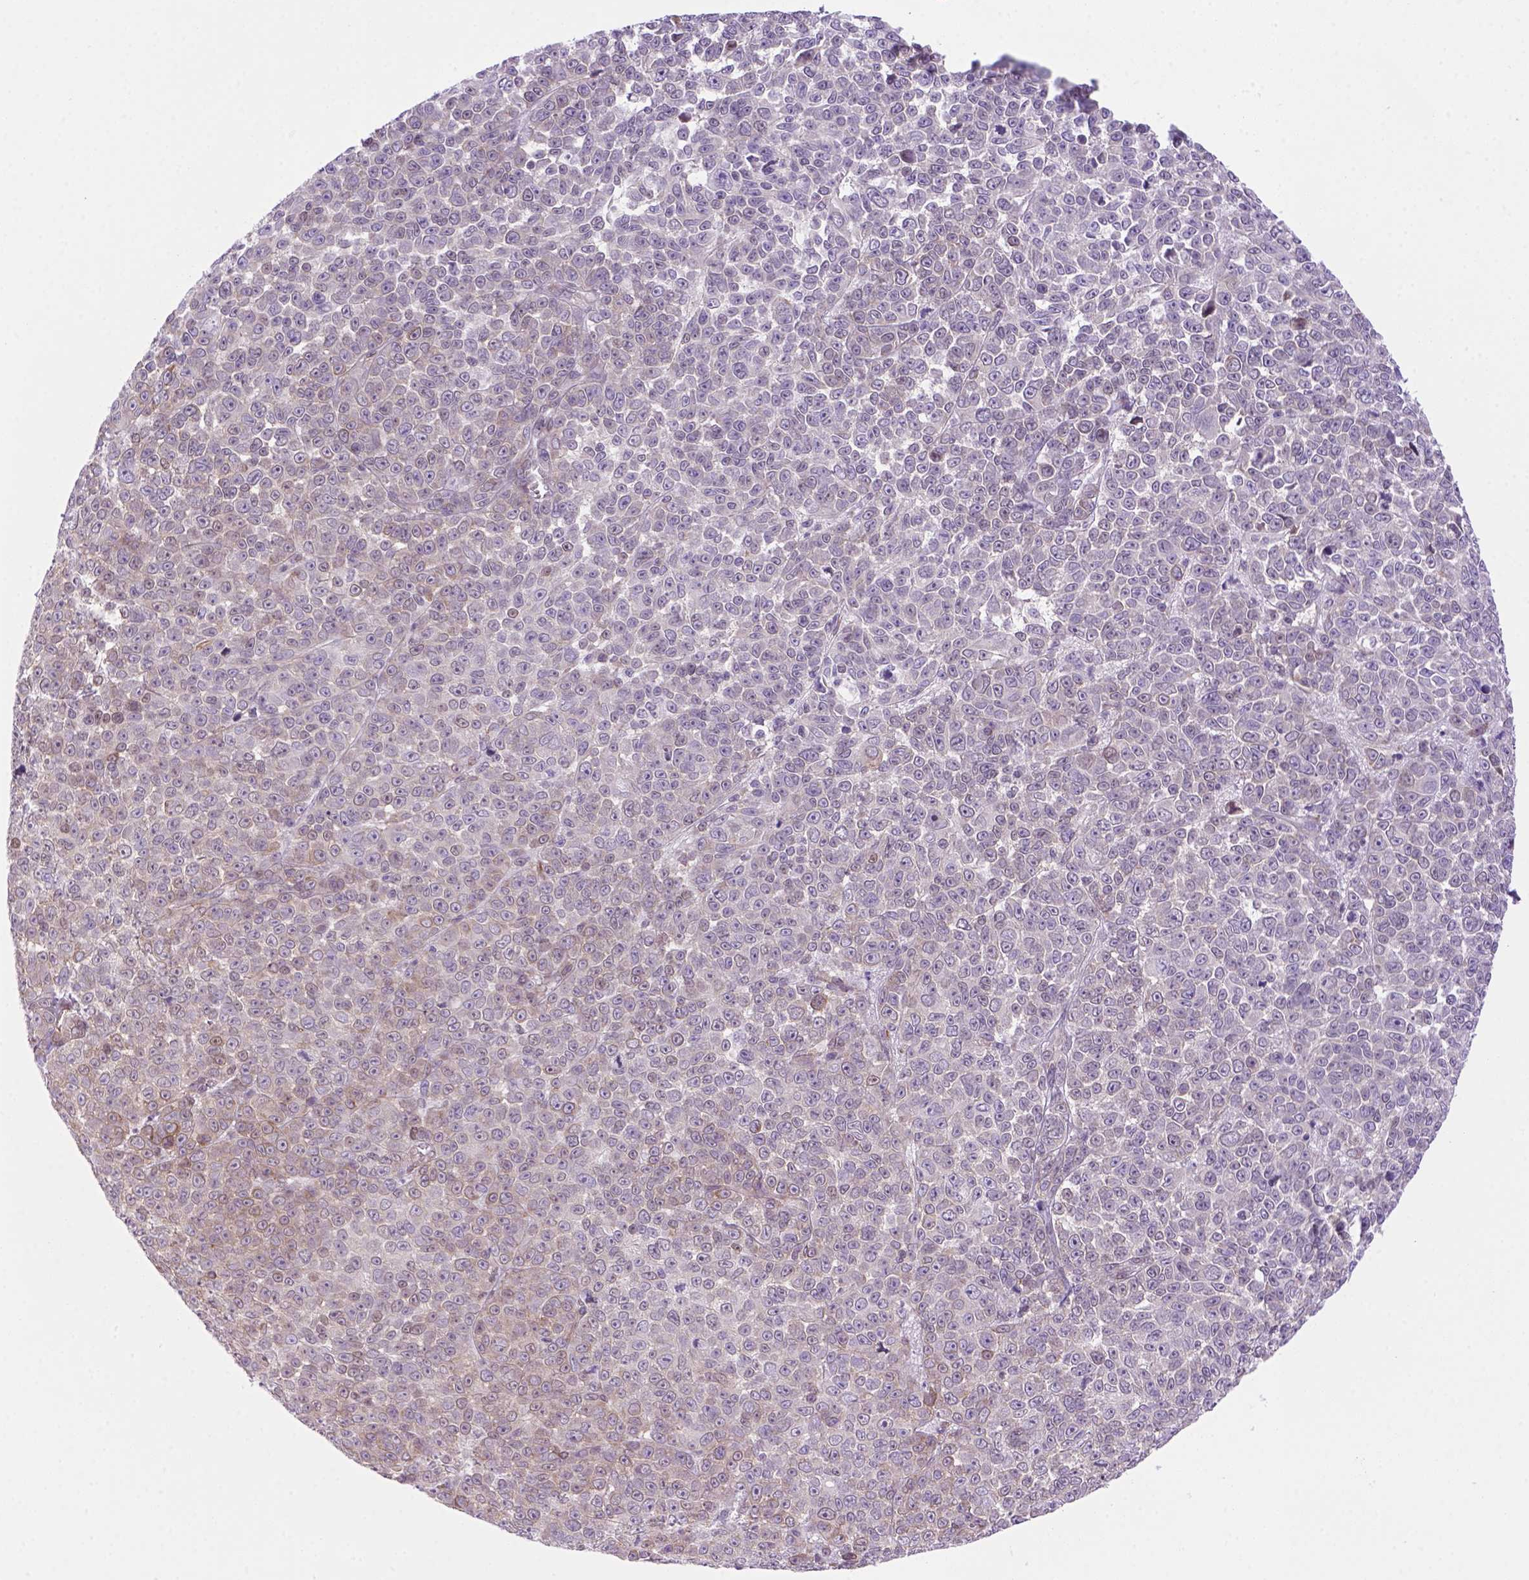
{"staining": {"intensity": "weak", "quantity": "<25%", "location": "cytoplasmic/membranous"}, "tissue": "melanoma", "cell_type": "Tumor cells", "image_type": "cancer", "snomed": [{"axis": "morphology", "description": "Malignant melanoma, NOS"}, {"axis": "topography", "description": "Skin"}], "caption": "Malignant melanoma was stained to show a protein in brown. There is no significant positivity in tumor cells.", "gene": "MGMT", "patient": {"sex": "female", "age": 95}}